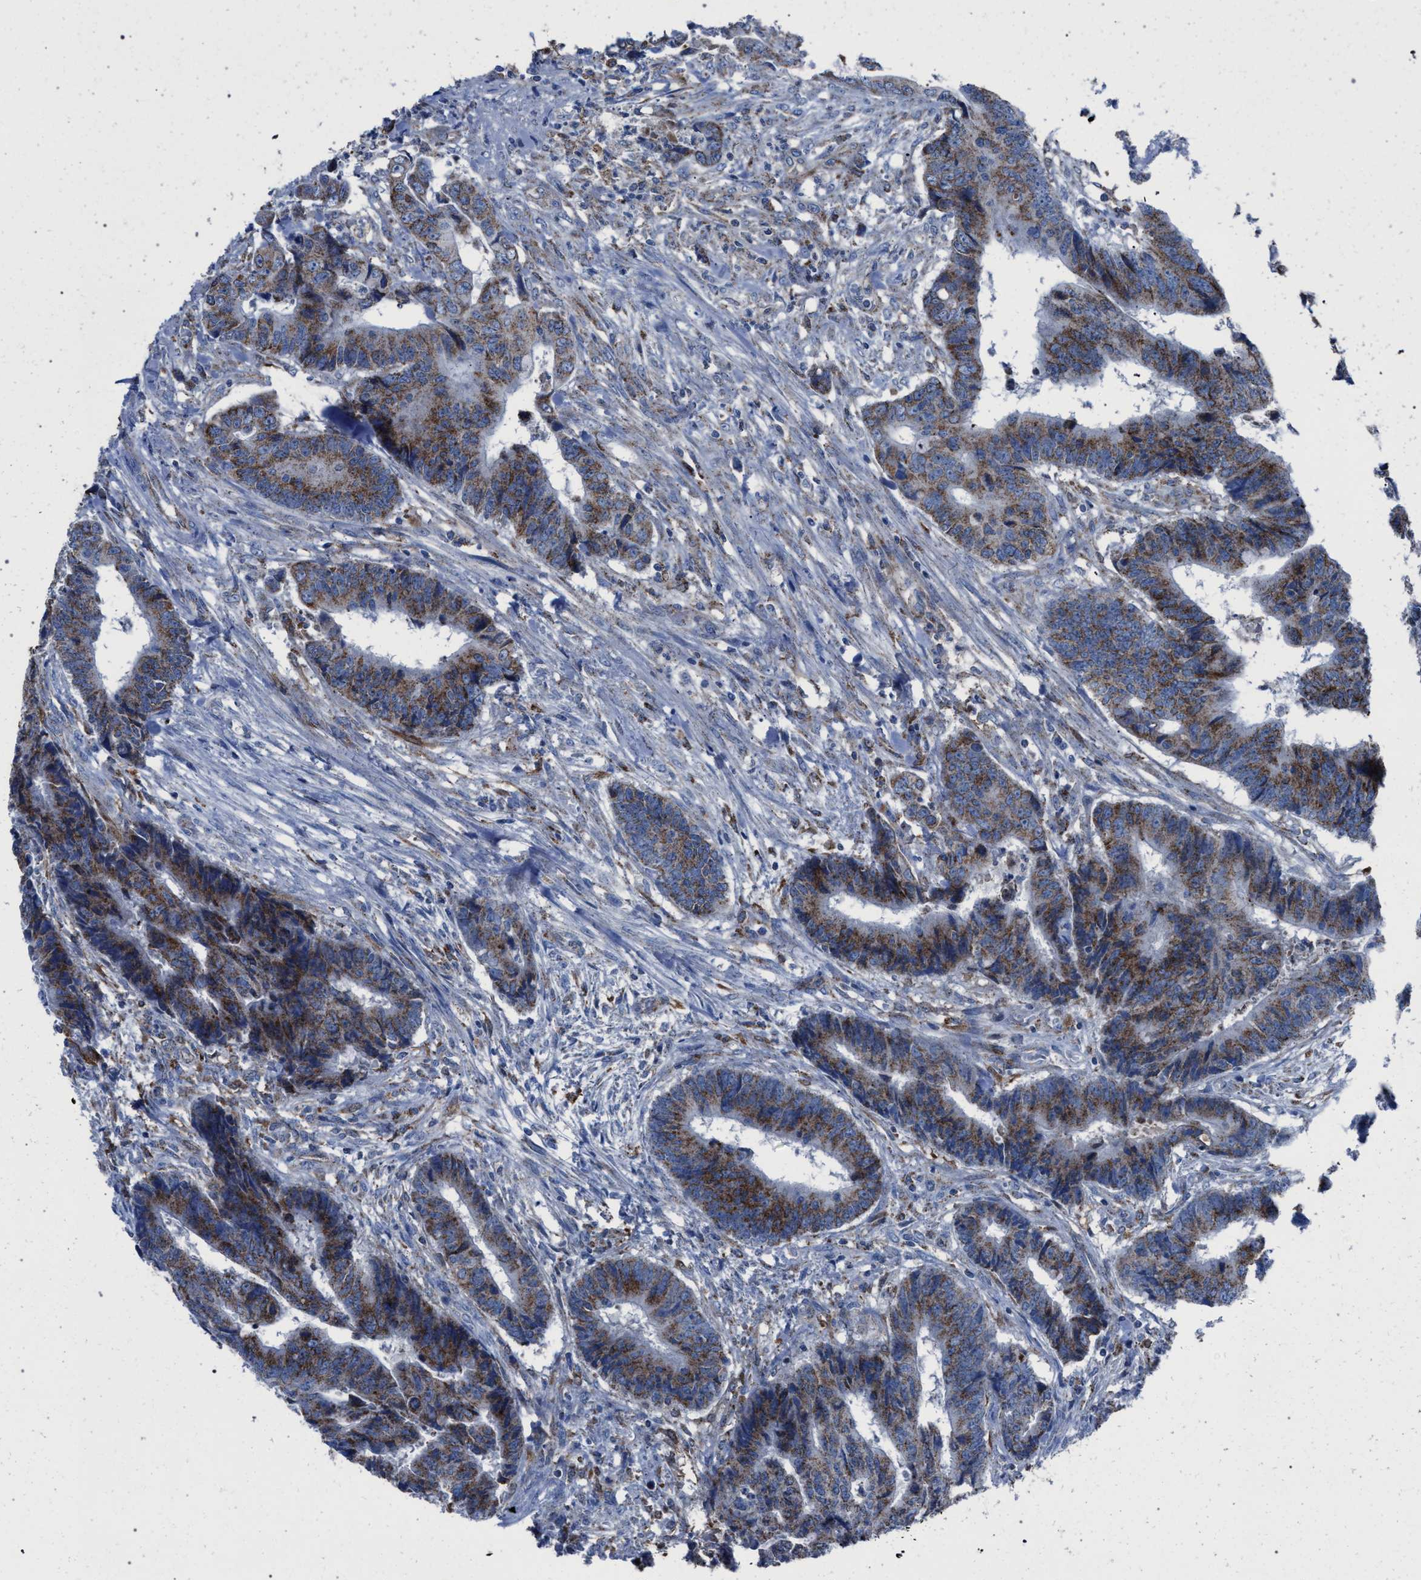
{"staining": {"intensity": "moderate", "quantity": ">75%", "location": "cytoplasmic/membranous"}, "tissue": "colorectal cancer", "cell_type": "Tumor cells", "image_type": "cancer", "snomed": [{"axis": "morphology", "description": "Adenocarcinoma, NOS"}, {"axis": "topography", "description": "Rectum"}], "caption": "Immunohistochemistry (IHC) photomicrograph of neoplastic tissue: human colorectal cancer (adenocarcinoma) stained using immunohistochemistry displays medium levels of moderate protein expression localized specifically in the cytoplasmic/membranous of tumor cells, appearing as a cytoplasmic/membranous brown color.", "gene": "HSD17B4", "patient": {"sex": "male", "age": 84}}